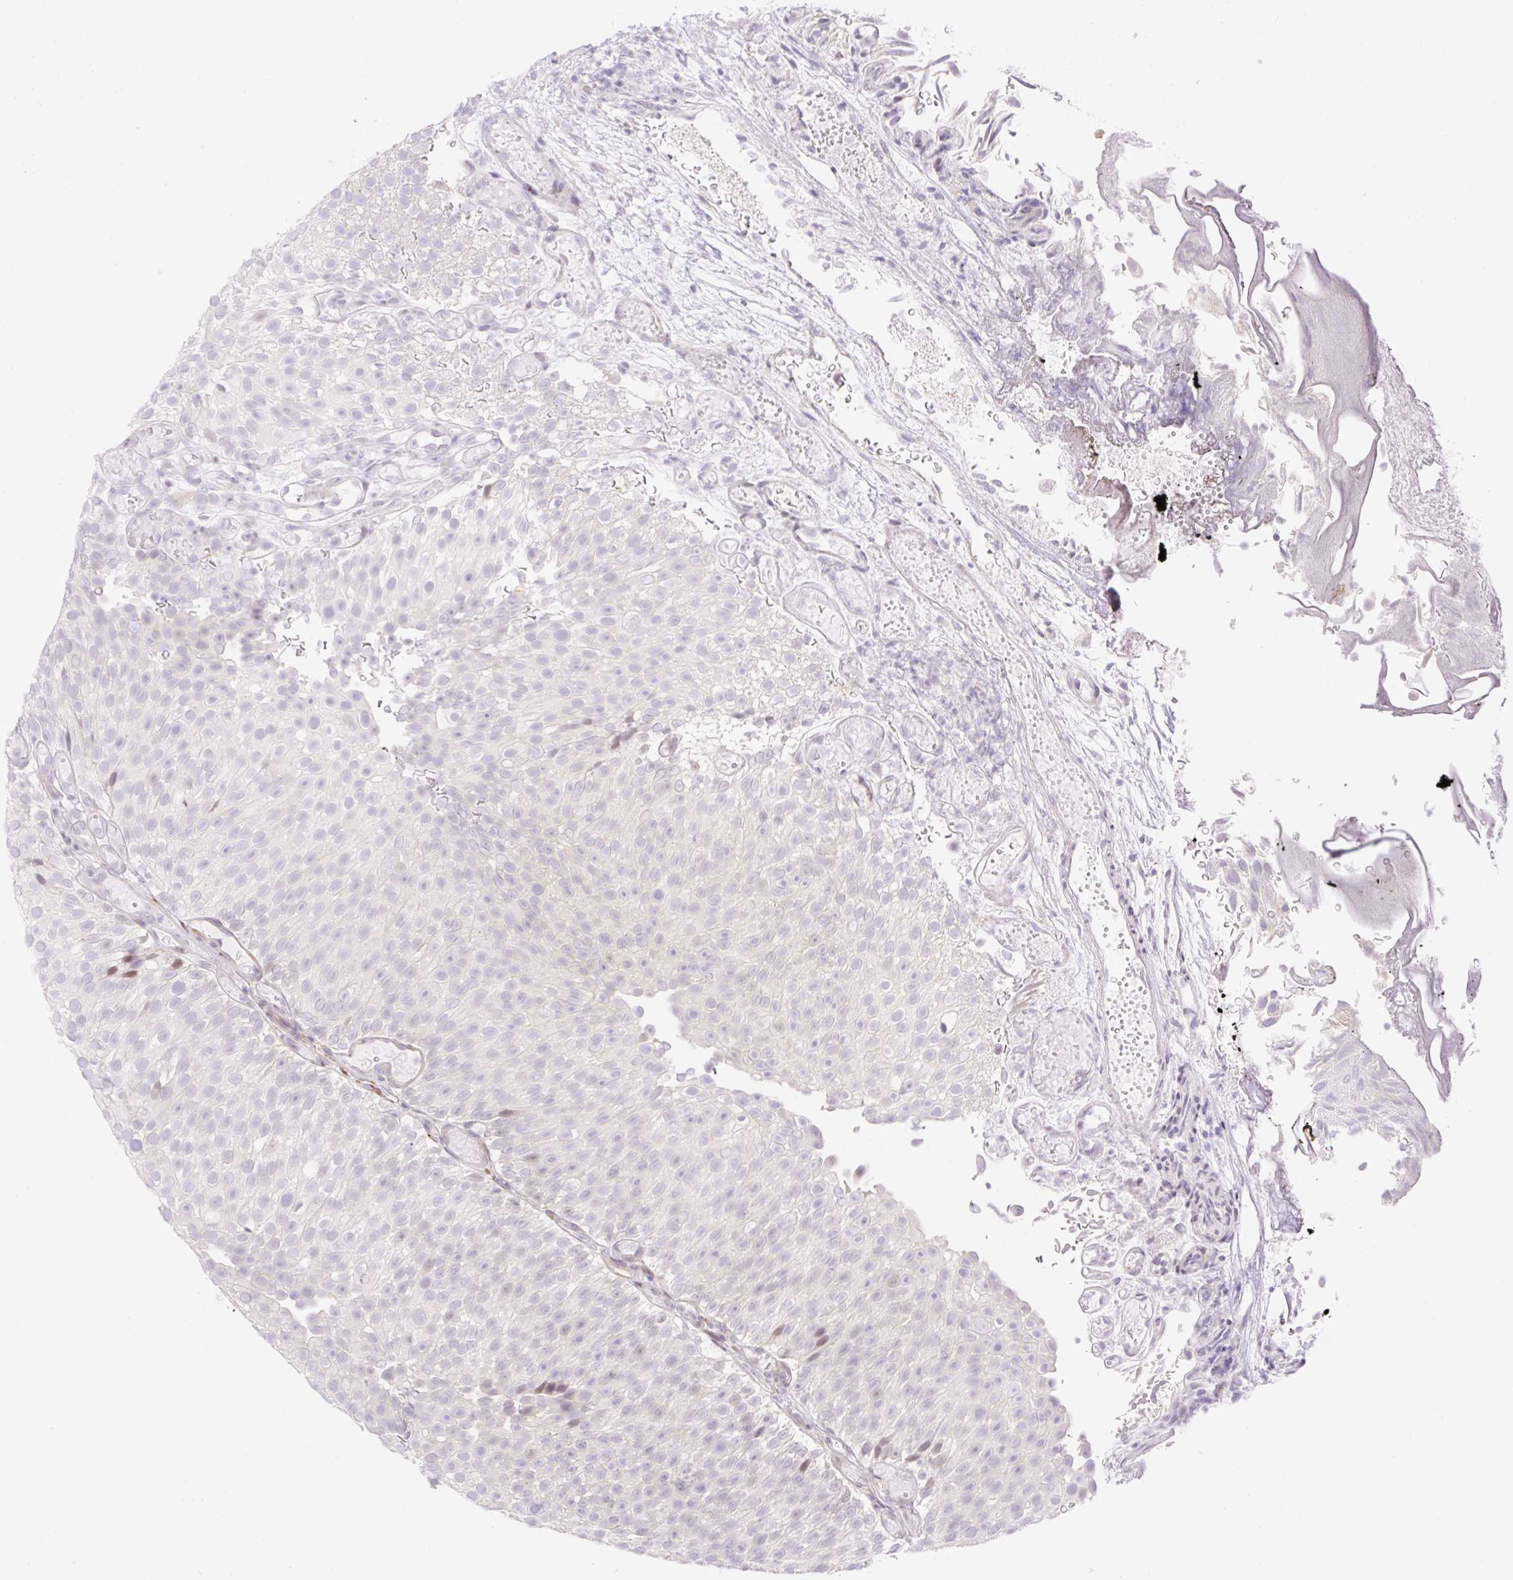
{"staining": {"intensity": "negative", "quantity": "none", "location": "none"}, "tissue": "urothelial cancer", "cell_type": "Tumor cells", "image_type": "cancer", "snomed": [{"axis": "morphology", "description": "Urothelial carcinoma, Low grade"}, {"axis": "topography", "description": "Urinary bladder"}], "caption": "Histopathology image shows no significant protein staining in tumor cells of urothelial cancer.", "gene": "ZFP41", "patient": {"sex": "male", "age": 78}}